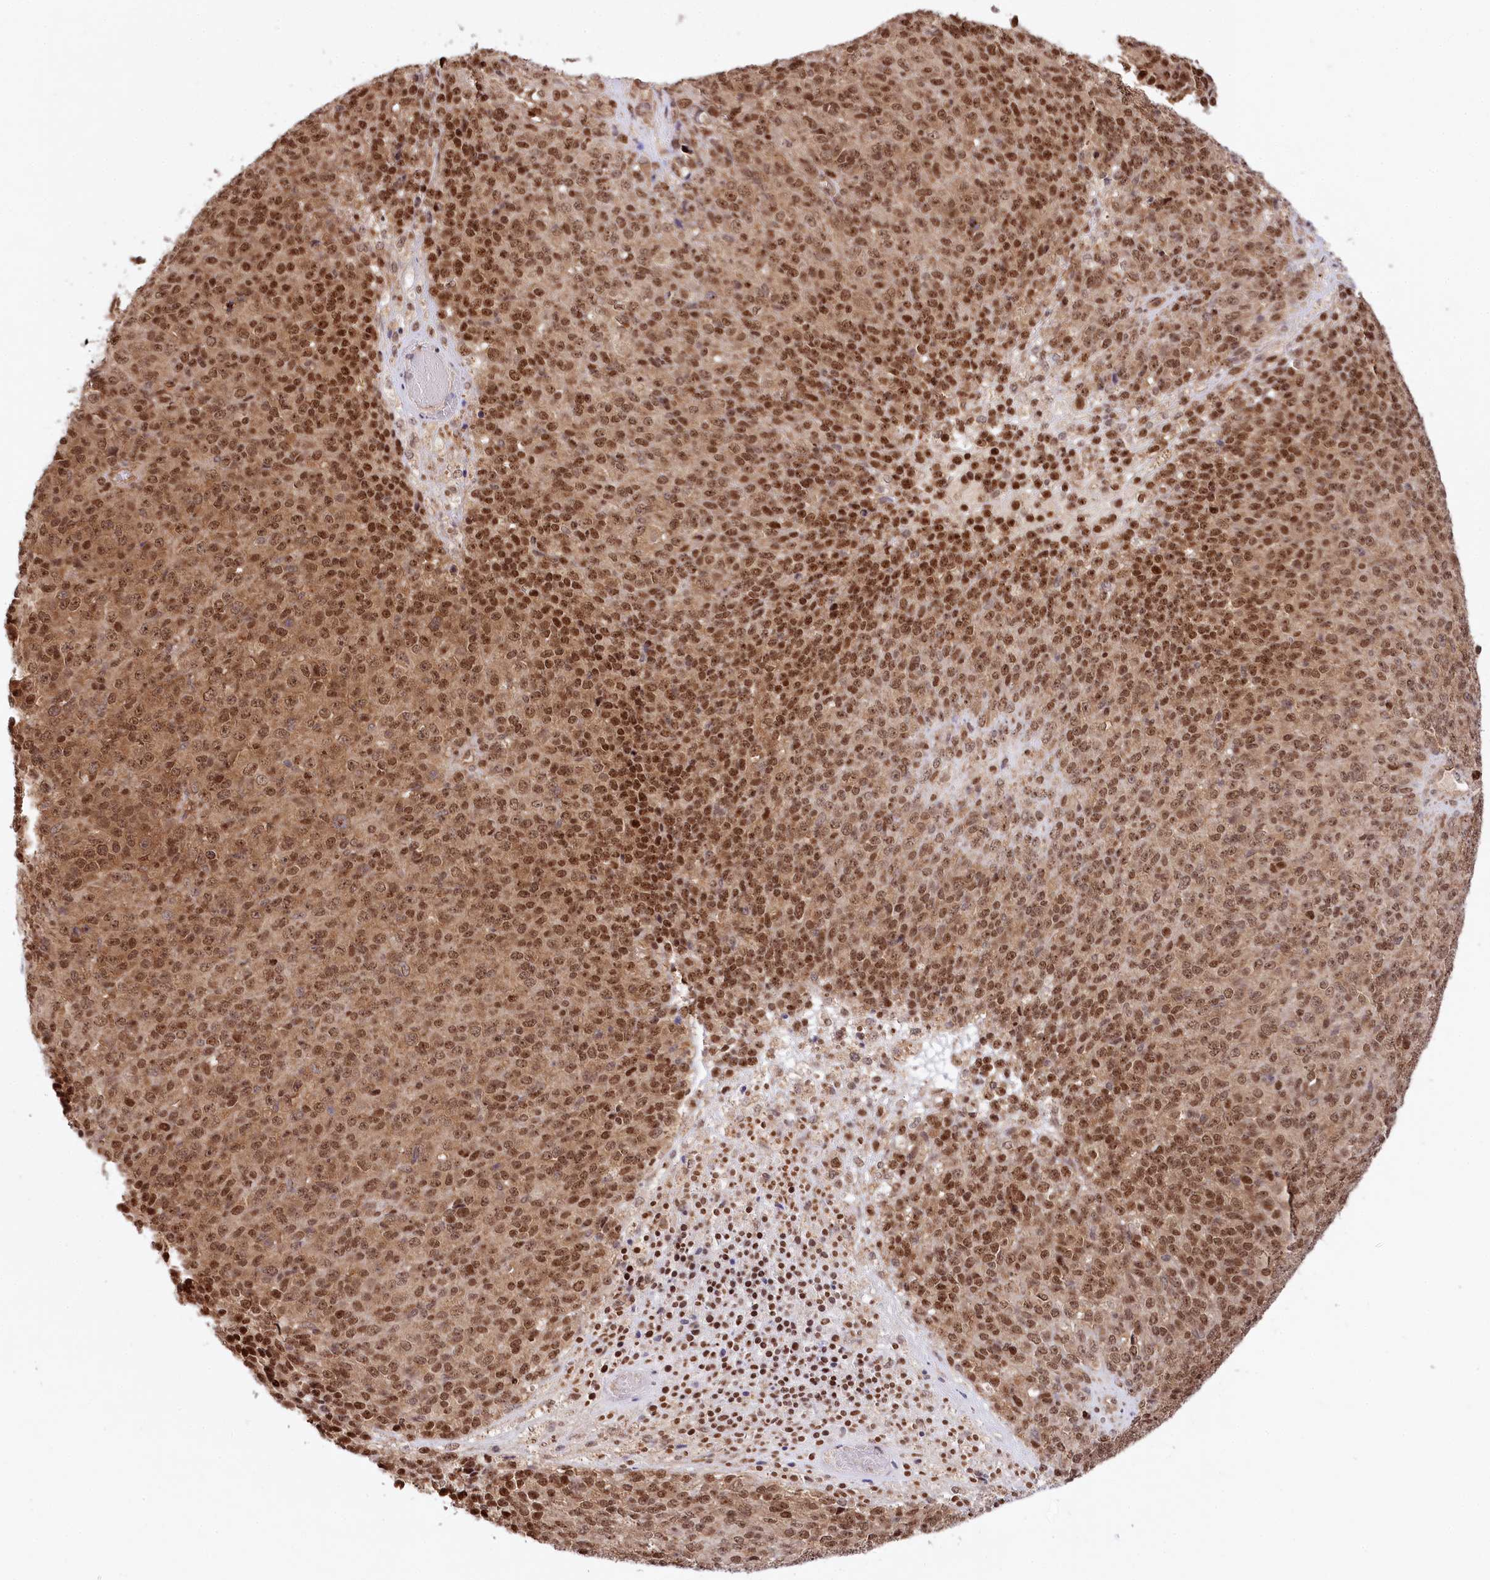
{"staining": {"intensity": "strong", "quantity": ">75%", "location": "cytoplasmic/membranous,nuclear"}, "tissue": "melanoma", "cell_type": "Tumor cells", "image_type": "cancer", "snomed": [{"axis": "morphology", "description": "Malignant melanoma, Metastatic site"}, {"axis": "topography", "description": "Brain"}], "caption": "Immunohistochemical staining of human malignant melanoma (metastatic site) displays high levels of strong cytoplasmic/membranous and nuclear protein positivity in approximately >75% of tumor cells.", "gene": "CCDC65", "patient": {"sex": "female", "age": 56}}